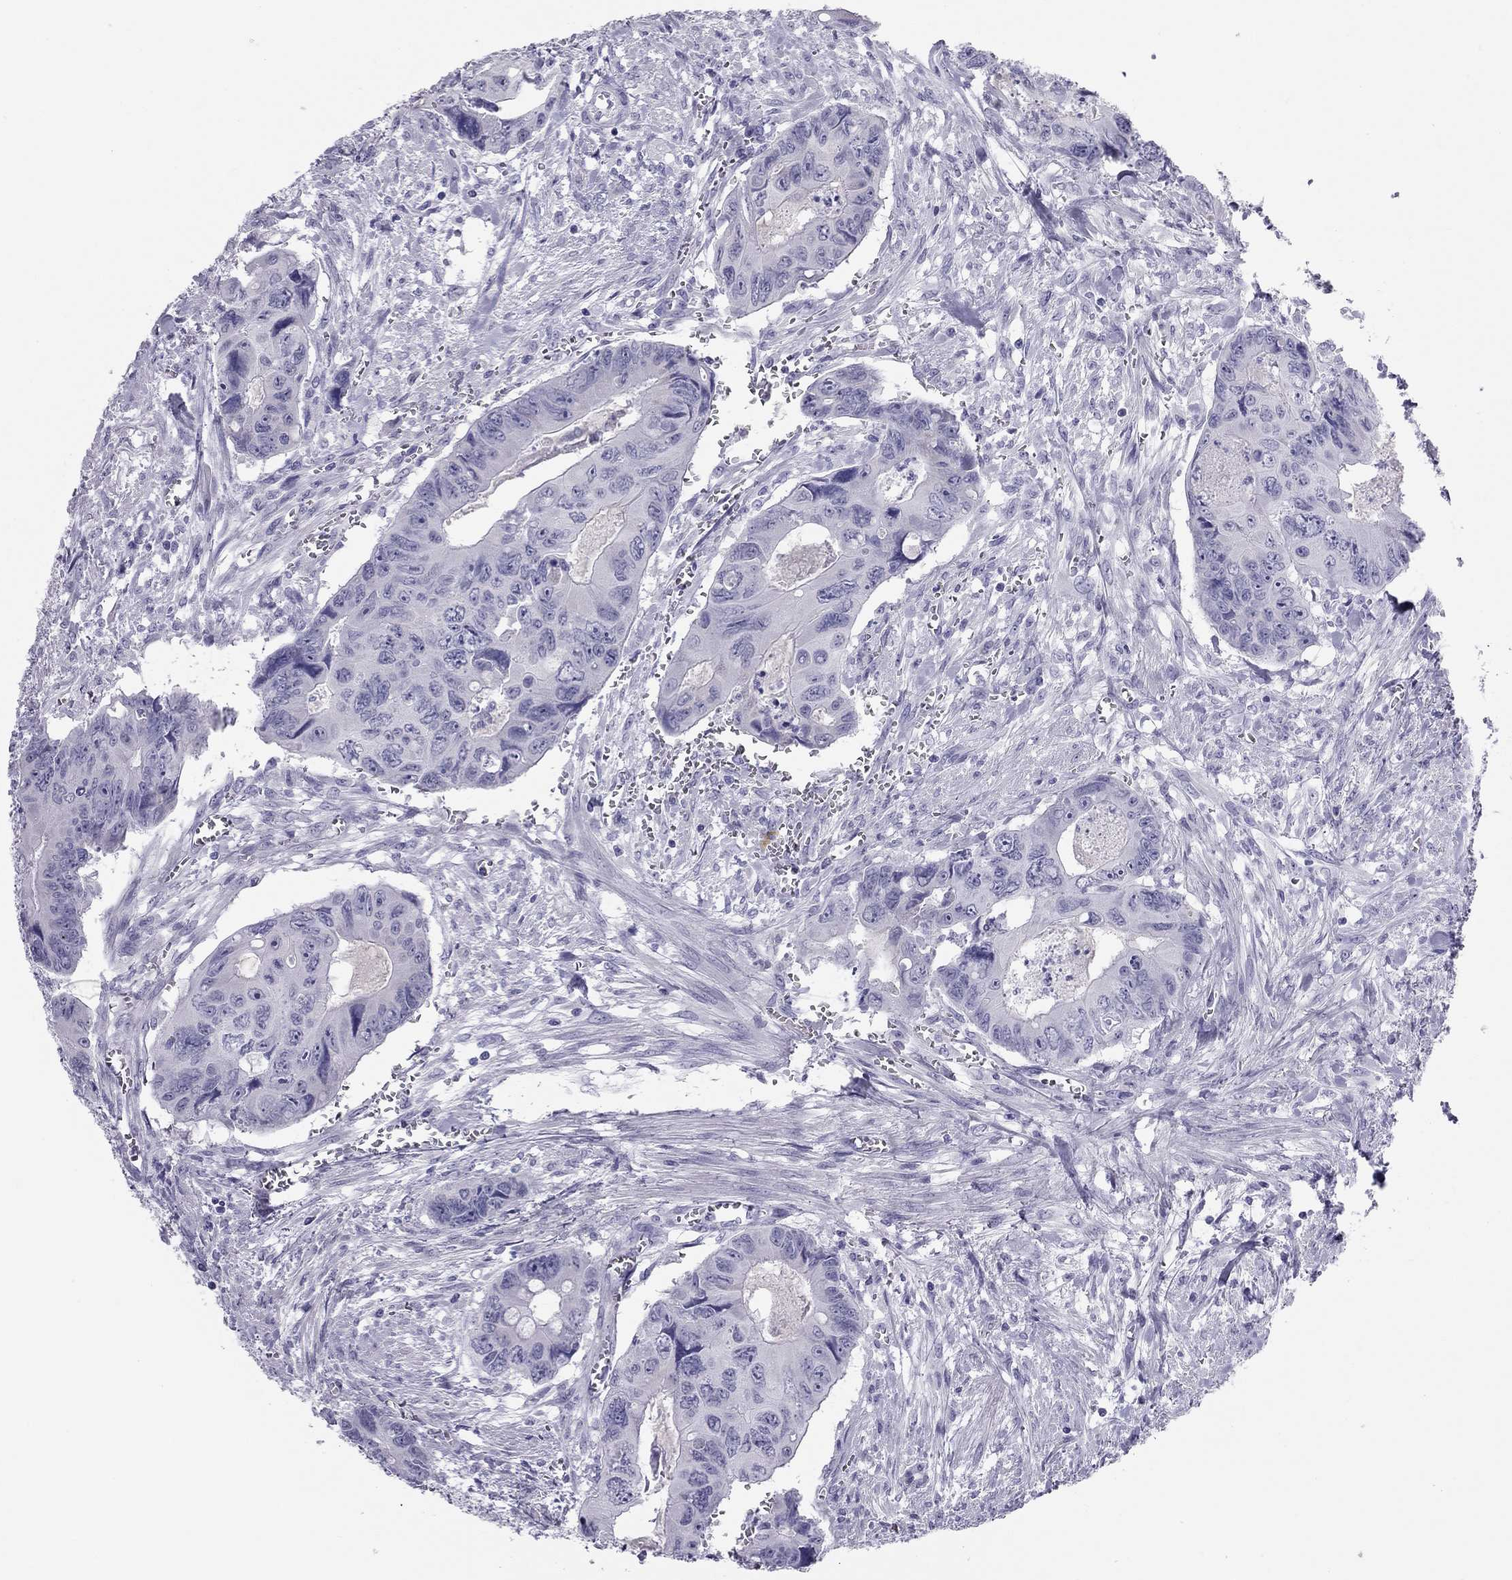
{"staining": {"intensity": "negative", "quantity": "none", "location": "none"}, "tissue": "colorectal cancer", "cell_type": "Tumor cells", "image_type": "cancer", "snomed": [{"axis": "morphology", "description": "Adenocarcinoma, NOS"}, {"axis": "topography", "description": "Rectum"}], "caption": "Immunohistochemistry micrograph of colorectal adenocarcinoma stained for a protein (brown), which demonstrates no expression in tumor cells. Brightfield microscopy of IHC stained with DAB (3,3'-diaminobenzidine) (brown) and hematoxylin (blue), captured at high magnification.", "gene": "TRPM3", "patient": {"sex": "male", "age": 62}}